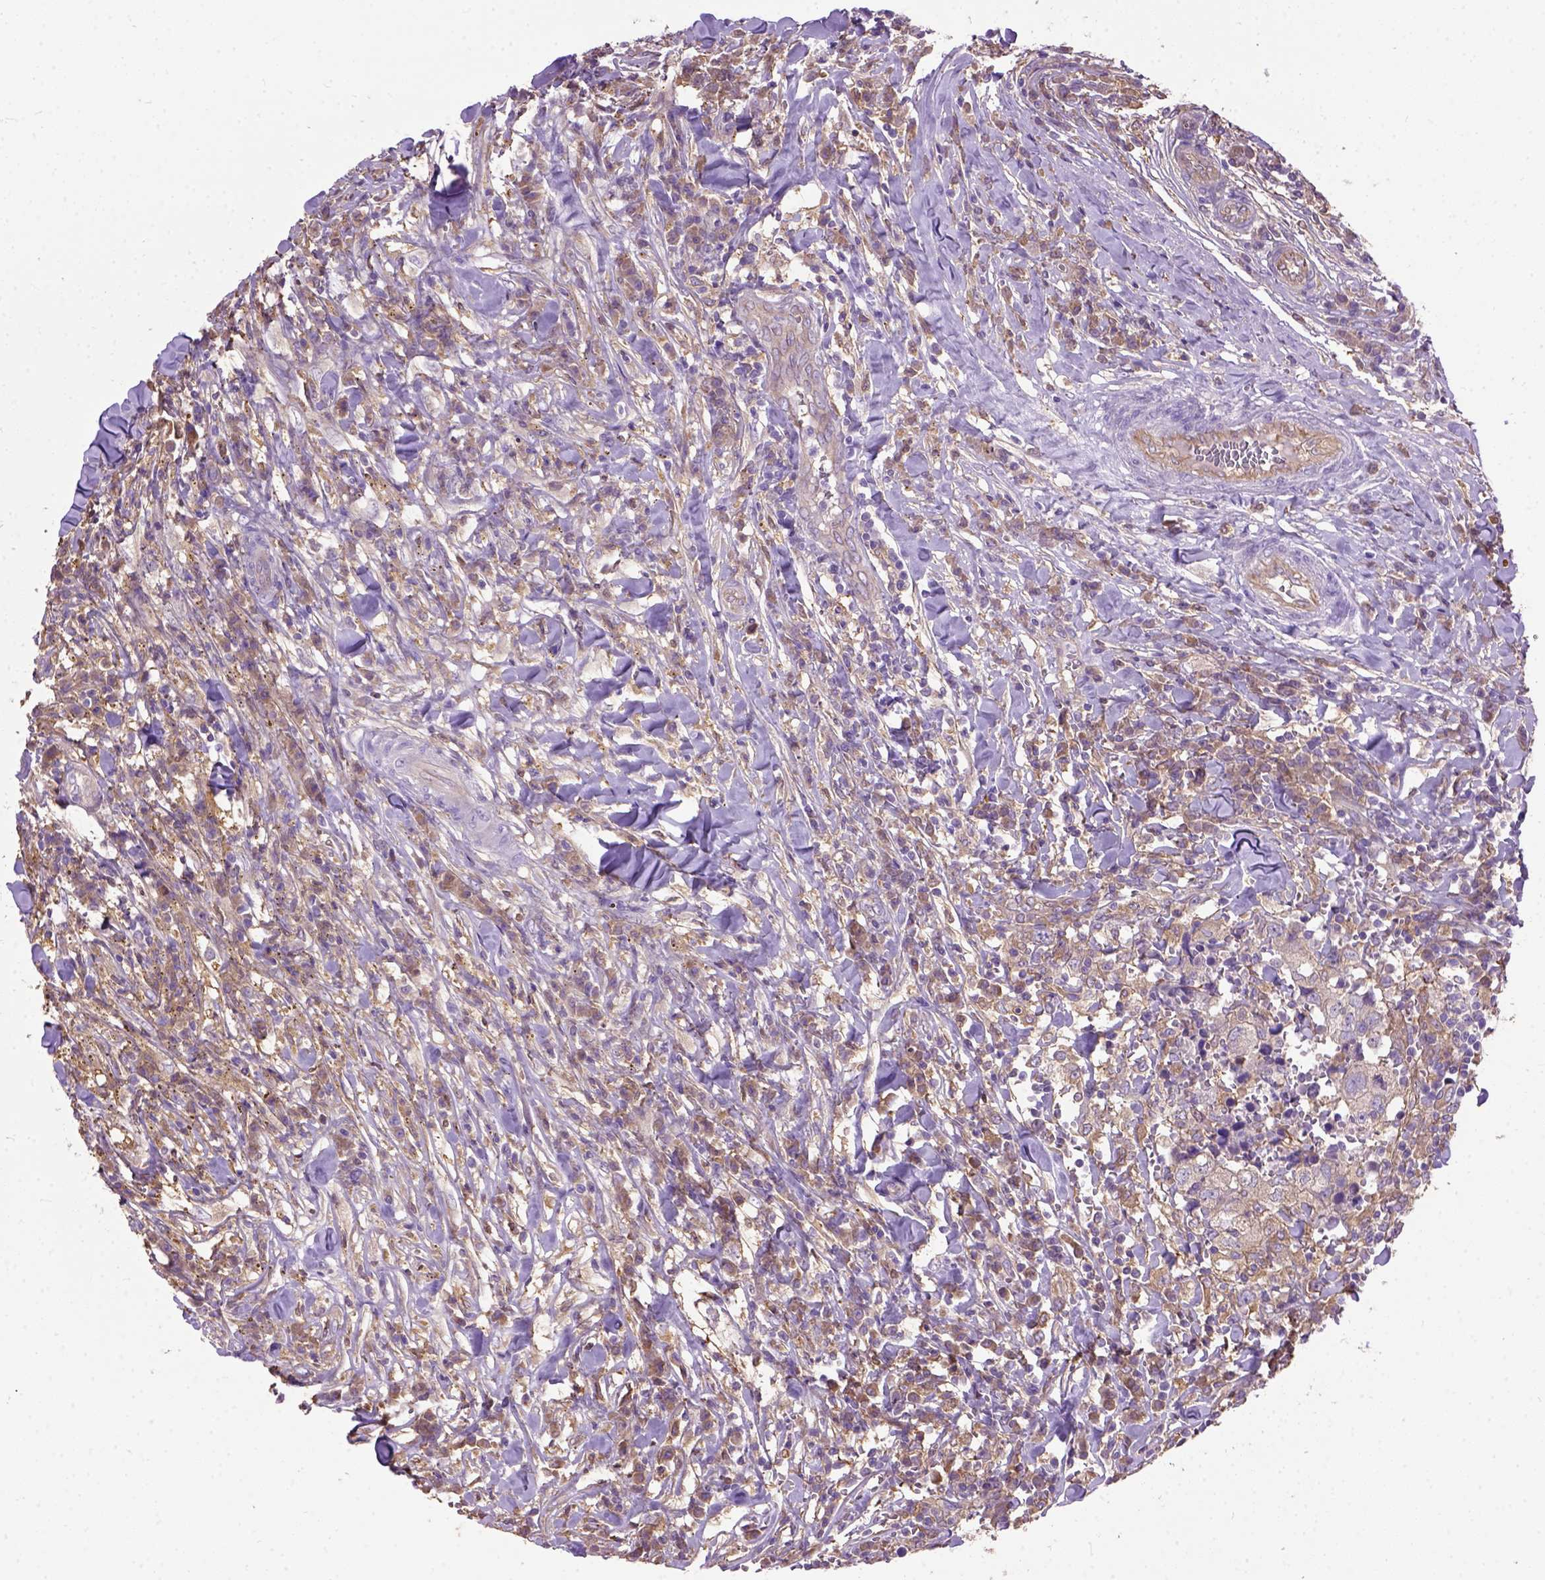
{"staining": {"intensity": "negative", "quantity": "none", "location": "none"}, "tissue": "breast cancer", "cell_type": "Tumor cells", "image_type": "cancer", "snomed": [{"axis": "morphology", "description": "Duct carcinoma"}, {"axis": "topography", "description": "Breast"}], "caption": "Photomicrograph shows no significant protein positivity in tumor cells of intraductal carcinoma (breast). (Immunohistochemistry (ihc), brightfield microscopy, high magnification).", "gene": "SEMA4F", "patient": {"sex": "female", "age": 30}}